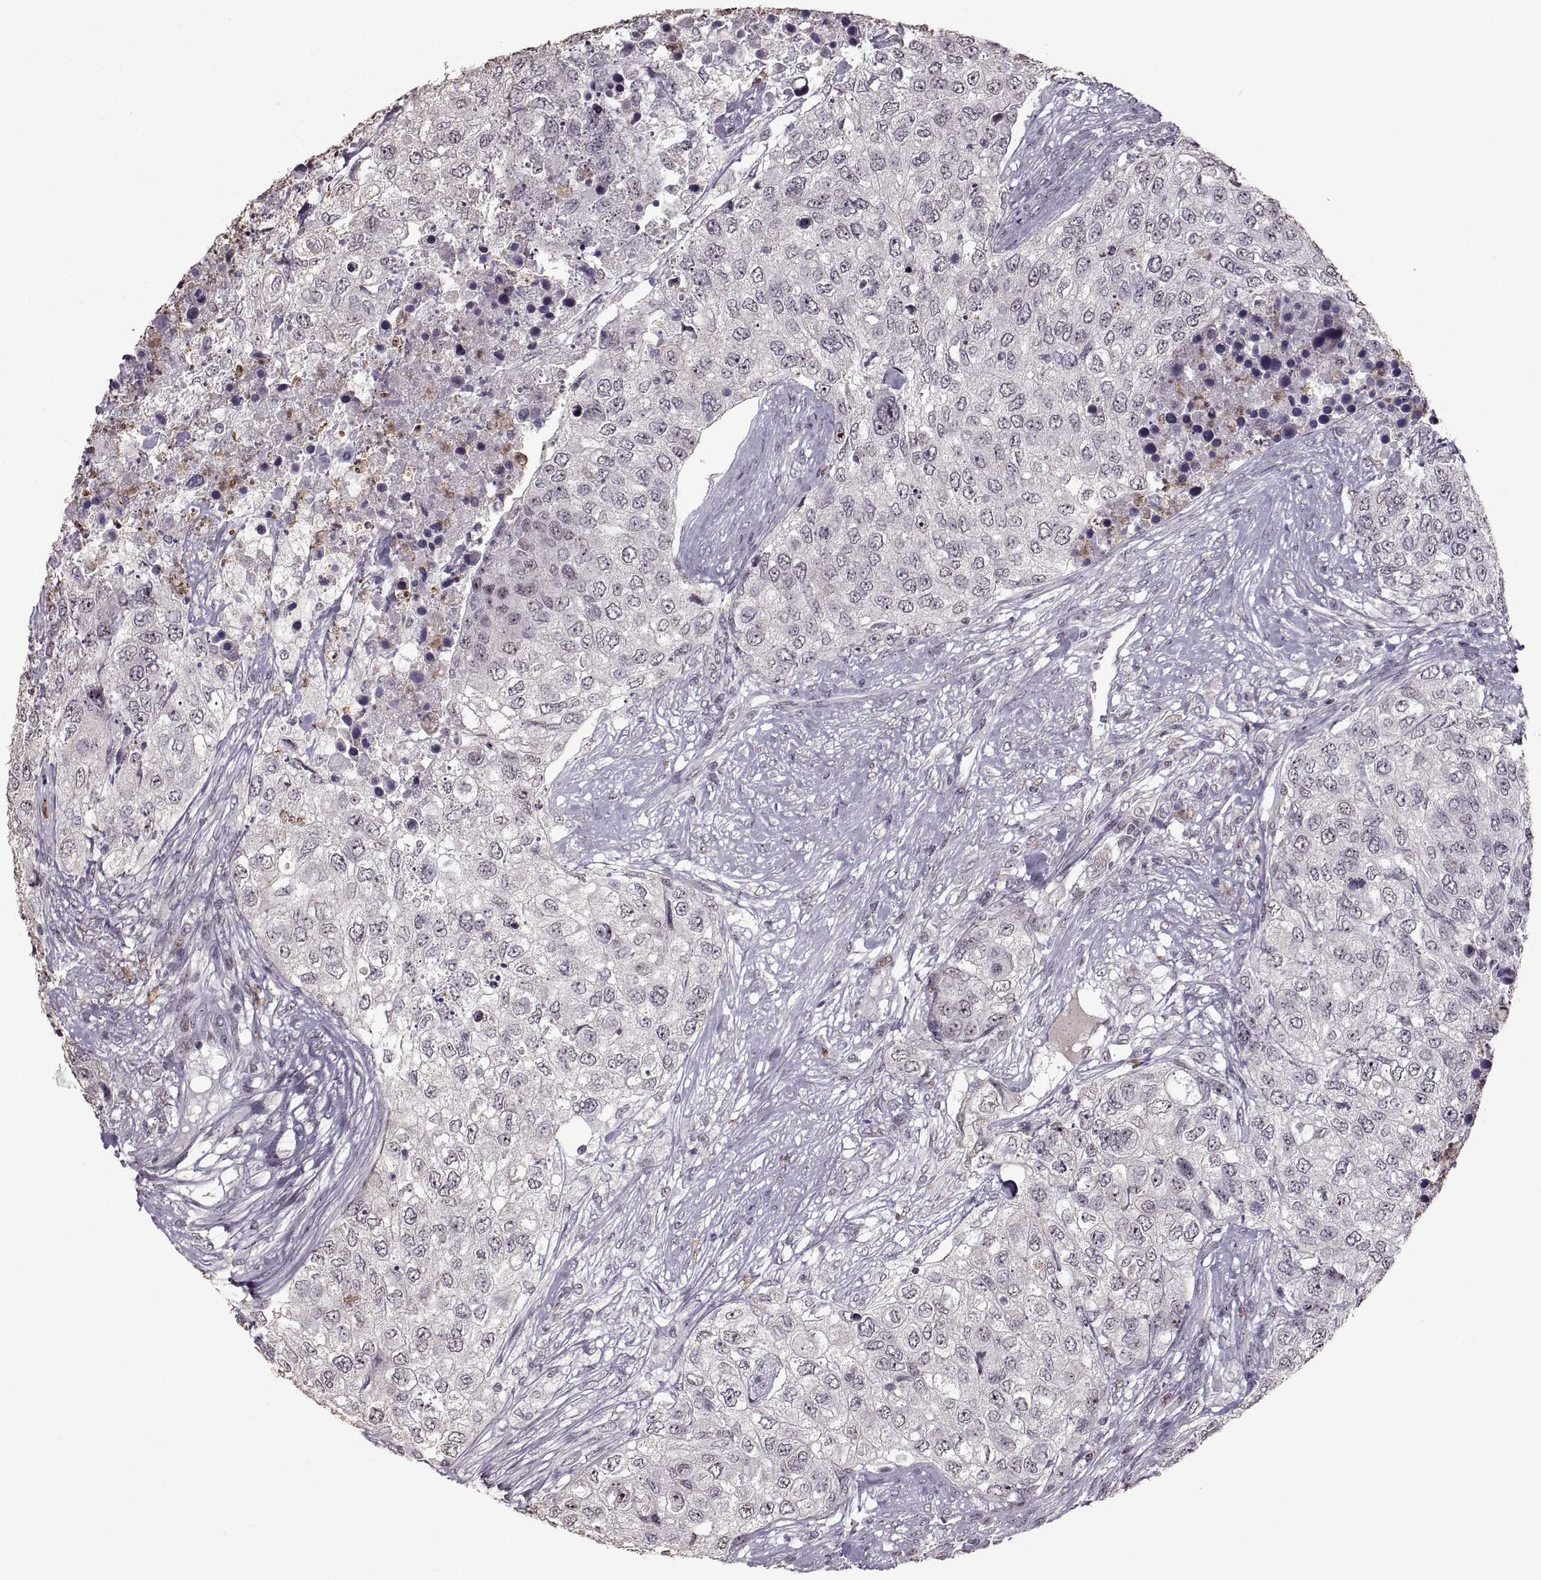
{"staining": {"intensity": "negative", "quantity": "none", "location": "none"}, "tissue": "urothelial cancer", "cell_type": "Tumor cells", "image_type": "cancer", "snomed": [{"axis": "morphology", "description": "Urothelial carcinoma, High grade"}, {"axis": "topography", "description": "Urinary bladder"}], "caption": "Human urothelial carcinoma (high-grade) stained for a protein using immunohistochemistry (IHC) demonstrates no expression in tumor cells.", "gene": "PALS1", "patient": {"sex": "female", "age": 78}}